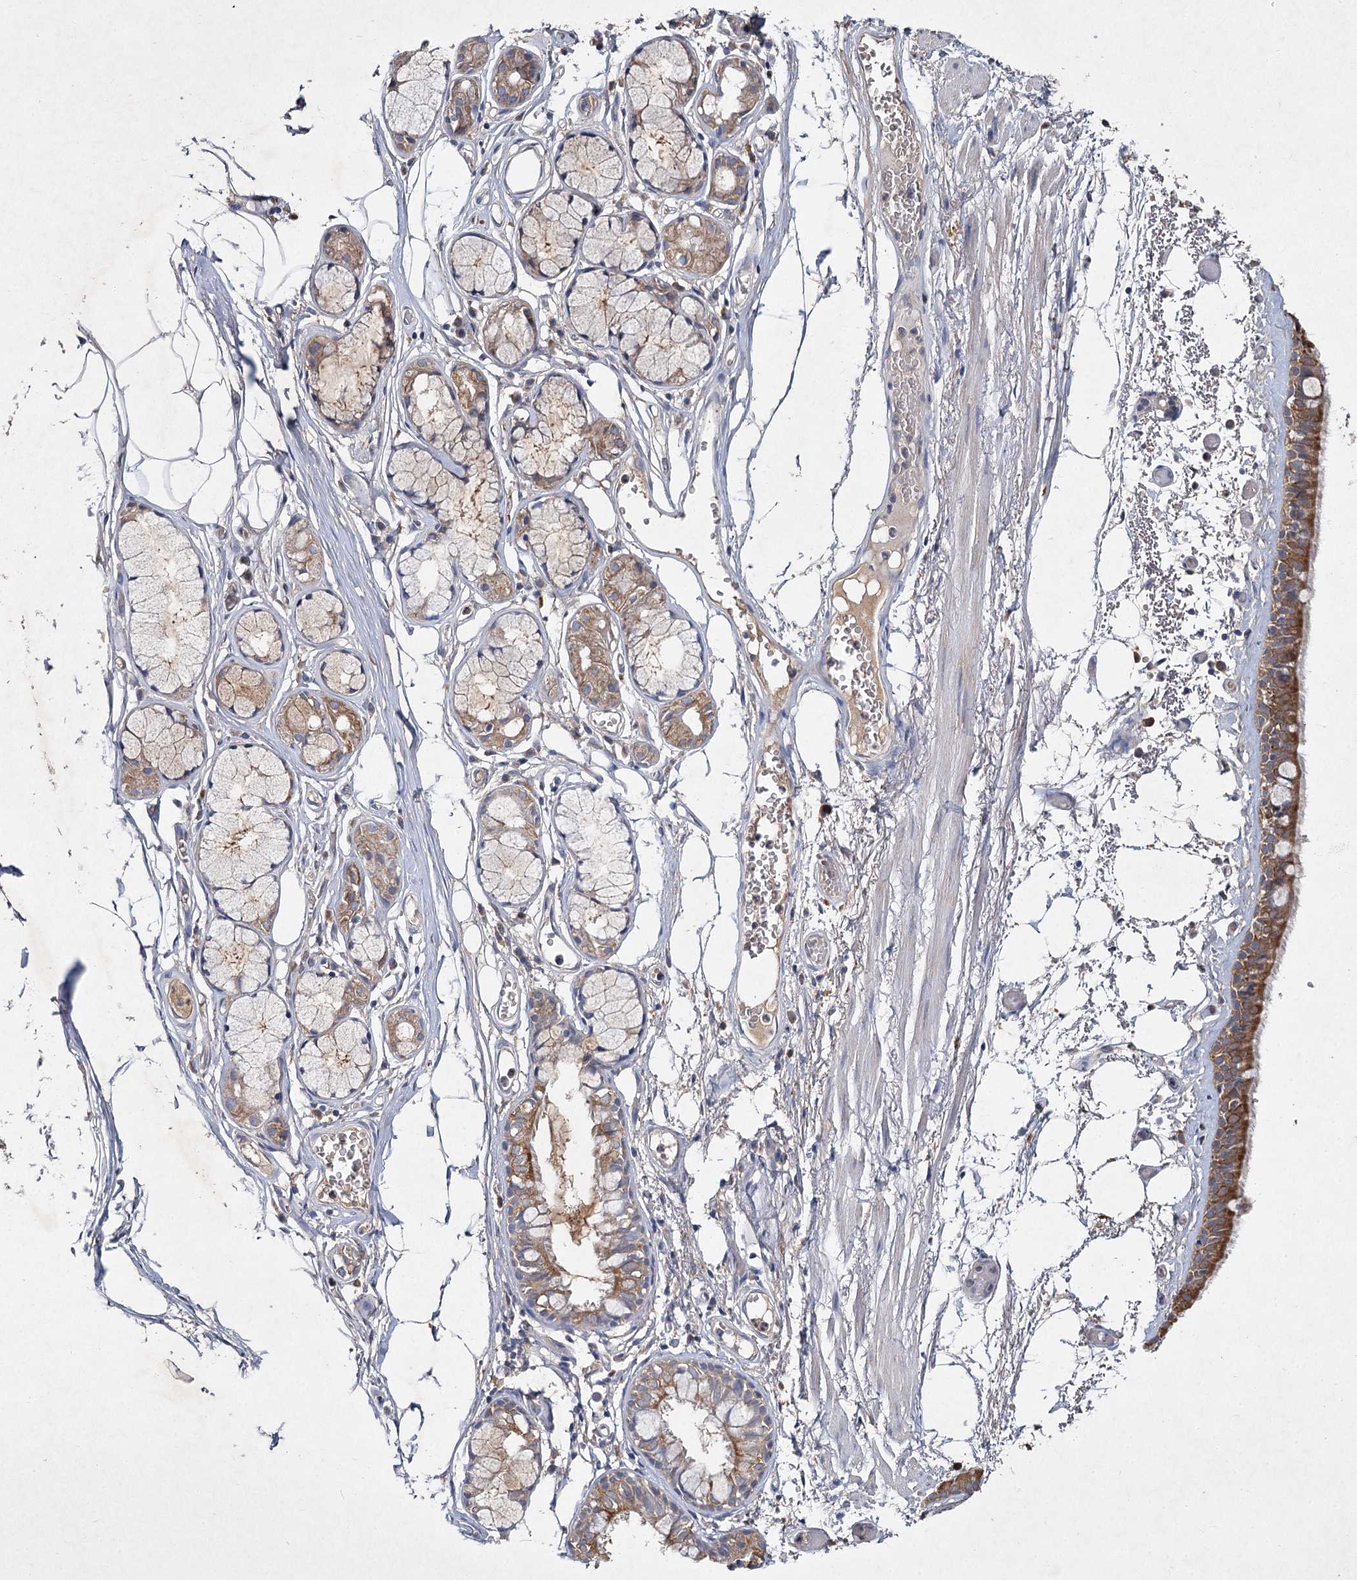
{"staining": {"intensity": "moderate", "quantity": ">75%", "location": "cytoplasmic/membranous"}, "tissue": "bronchus", "cell_type": "Respiratory epithelial cells", "image_type": "normal", "snomed": [{"axis": "morphology", "description": "Normal tissue, NOS"}, {"axis": "topography", "description": "Bronchus"}, {"axis": "topography", "description": "Lung"}], "caption": "Protein staining shows moderate cytoplasmic/membranous expression in about >75% of respiratory epithelial cells in benign bronchus. The staining was performed using DAB (3,3'-diaminobenzidine) to visualize the protein expression in brown, while the nuclei were stained in blue with hematoxylin (Magnification: 20x).", "gene": "MFN1", "patient": {"sex": "male", "age": 56}}